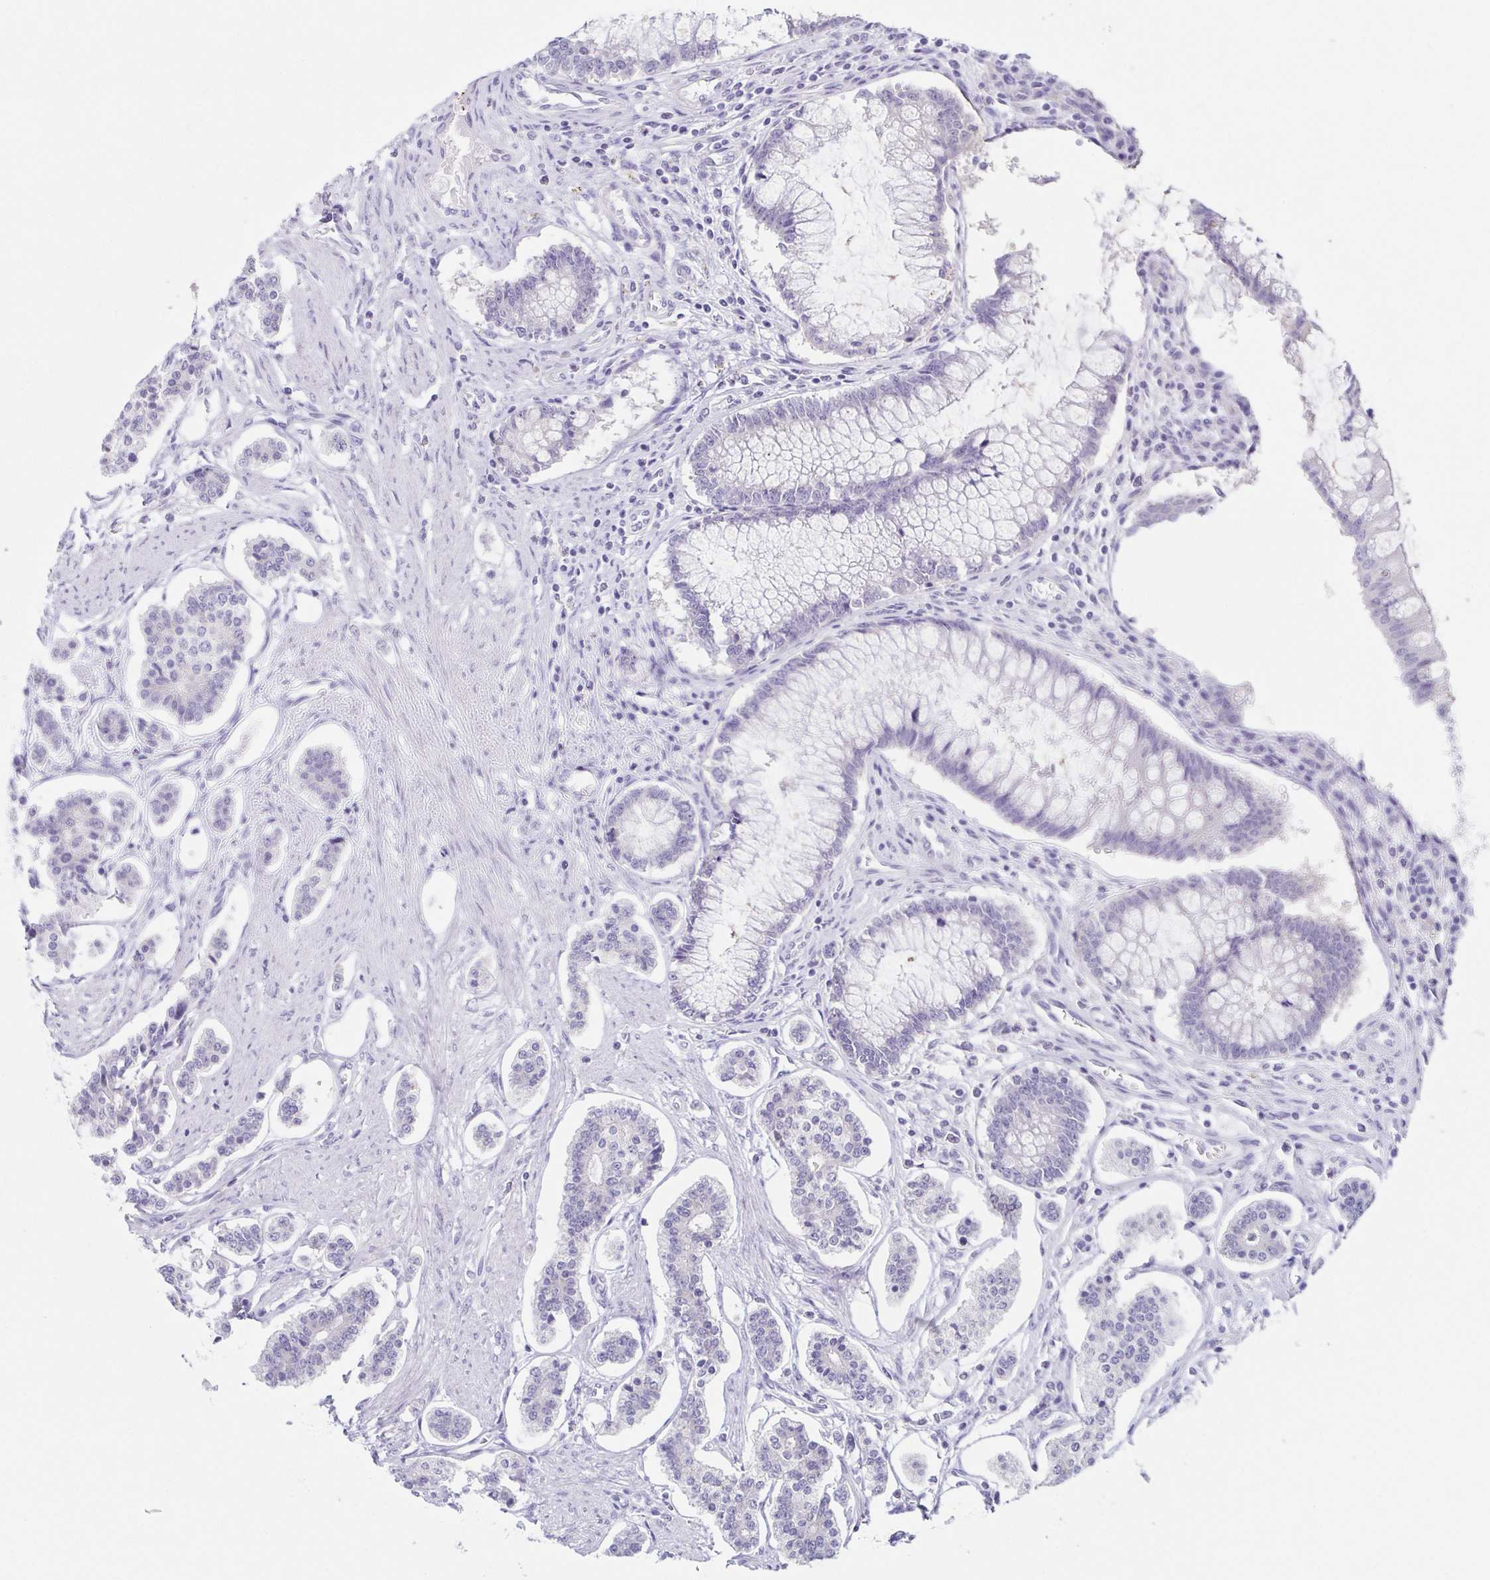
{"staining": {"intensity": "negative", "quantity": "none", "location": "none"}, "tissue": "carcinoid", "cell_type": "Tumor cells", "image_type": "cancer", "snomed": [{"axis": "morphology", "description": "Carcinoid, malignant, NOS"}, {"axis": "topography", "description": "Small intestine"}], "caption": "This is an IHC photomicrograph of human carcinoid (malignant). There is no positivity in tumor cells.", "gene": "HTR2A", "patient": {"sex": "female", "age": 65}}